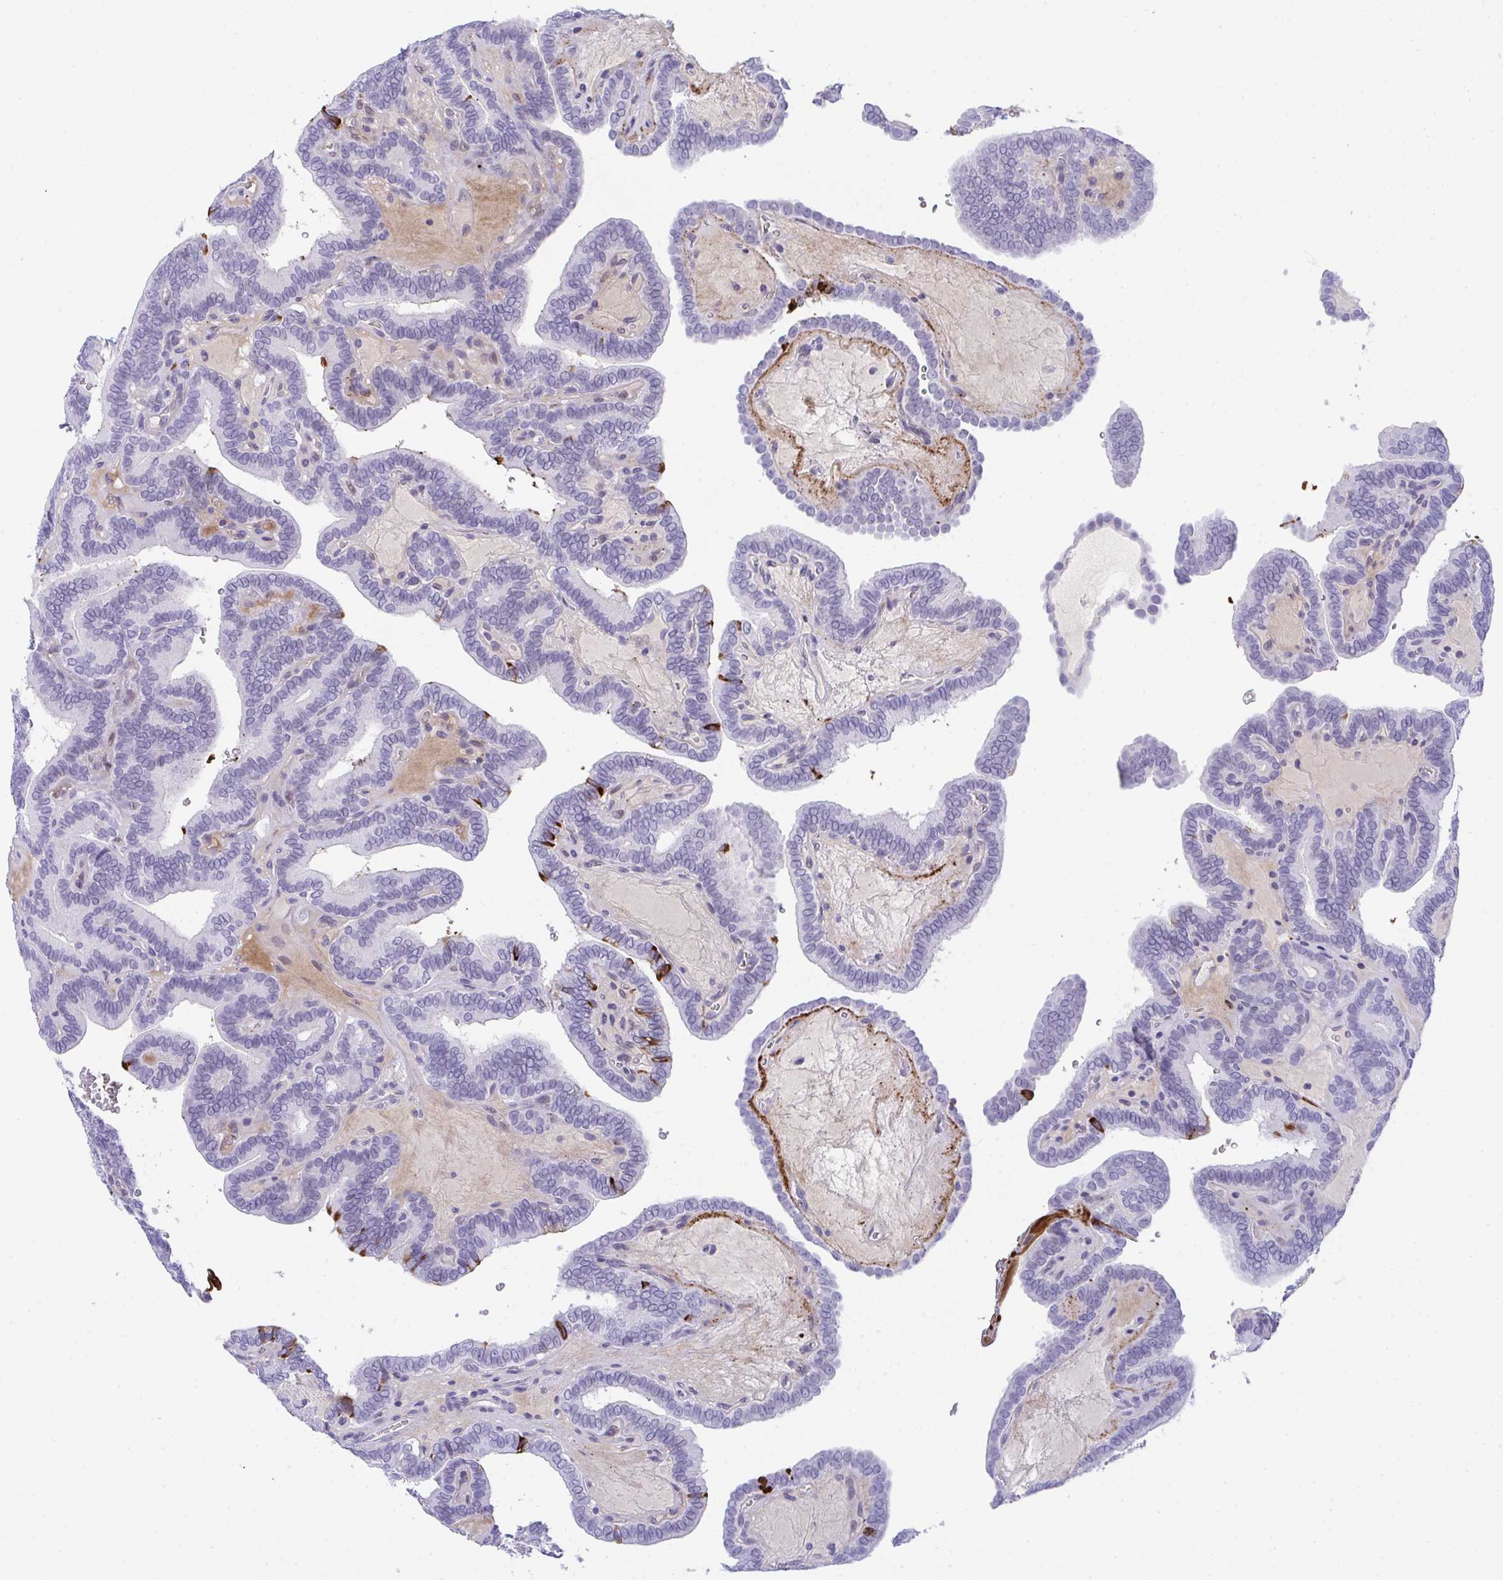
{"staining": {"intensity": "negative", "quantity": "none", "location": "none"}, "tissue": "thyroid cancer", "cell_type": "Tumor cells", "image_type": "cancer", "snomed": [{"axis": "morphology", "description": "Papillary adenocarcinoma, NOS"}, {"axis": "topography", "description": "Thyroid gland"}], "caption": "Immunohistochemical staining of human thyroid papillary adenocarcinoma reveals no significant staining in tumor cells.", "gene": "KMT2E", "patient": {"sex": "female", "age": 21}}